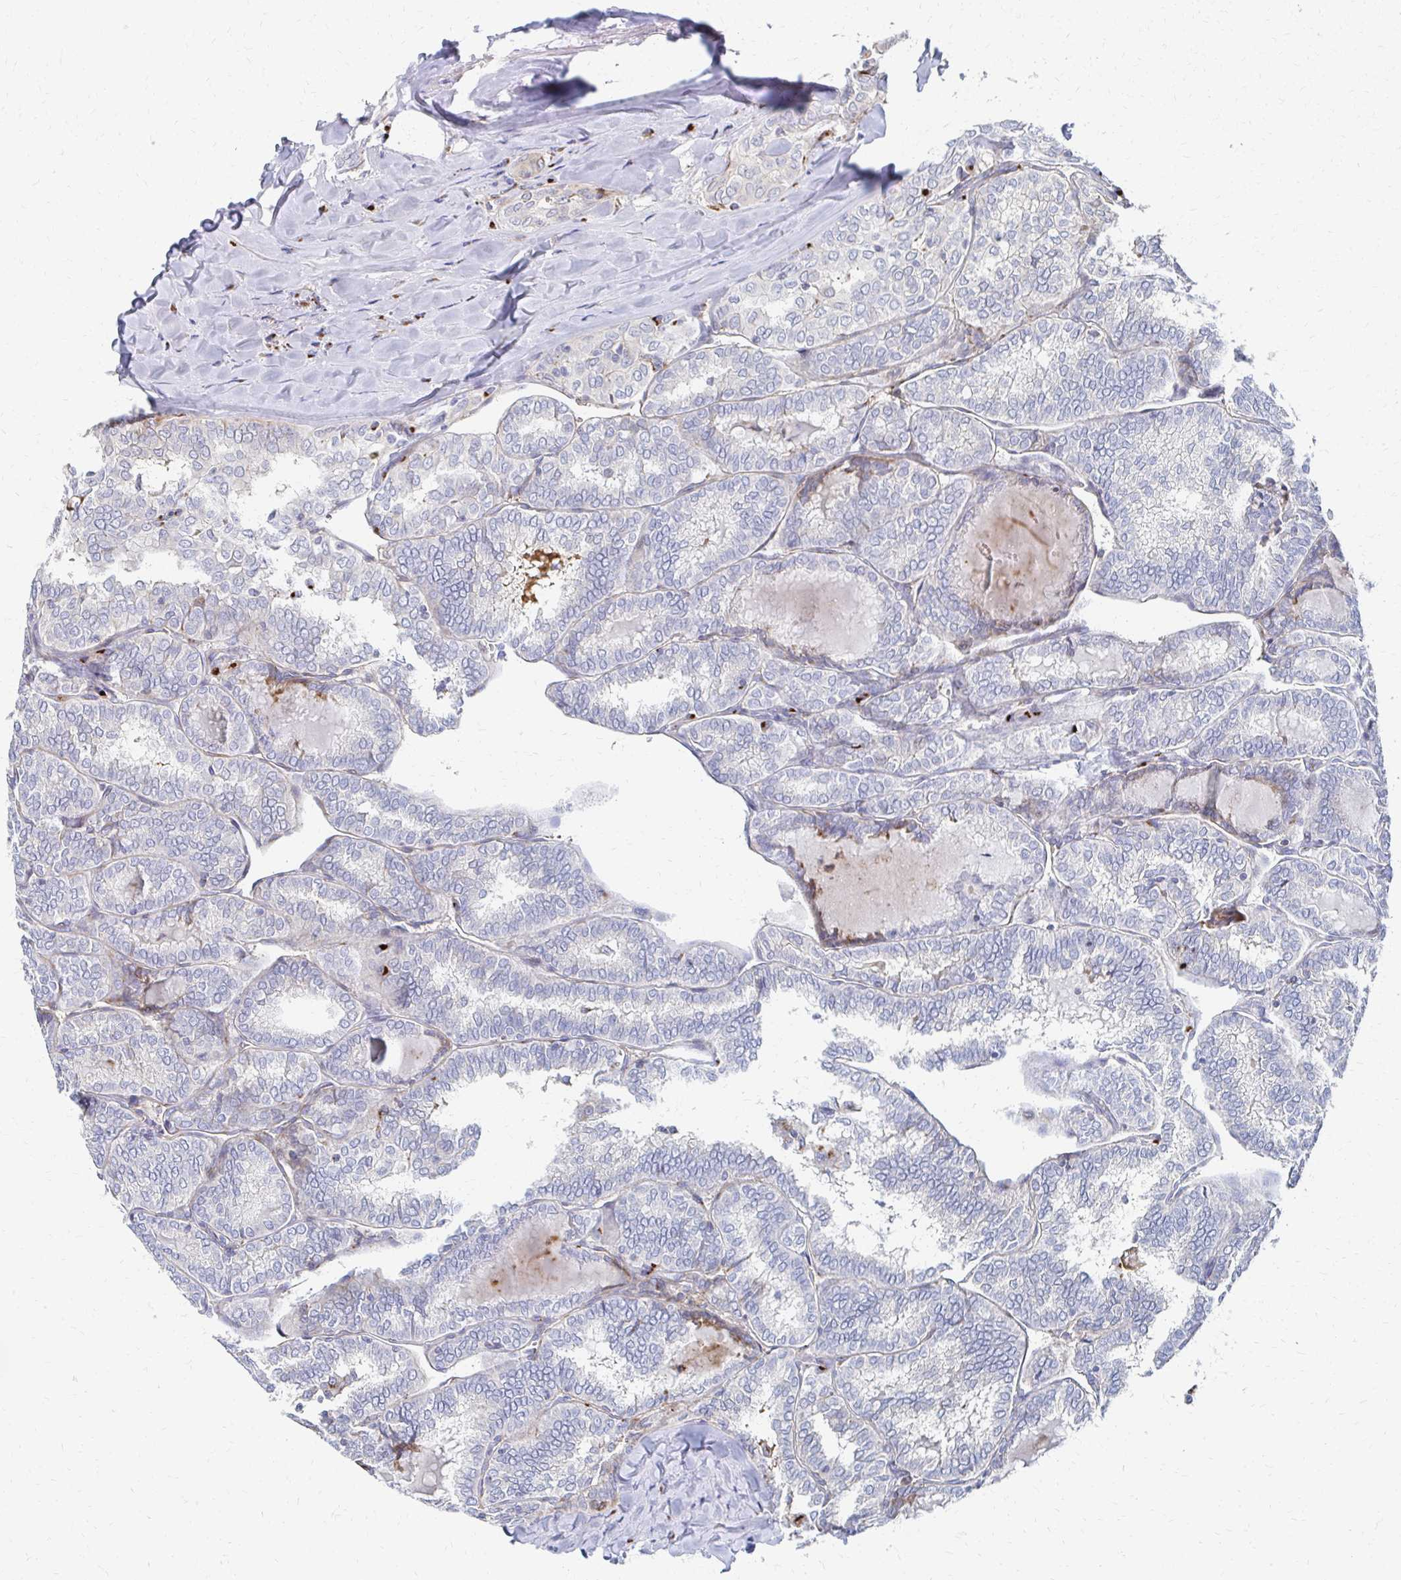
{"staining": {"intensity": "negative", "quantity": "none", "location": "none"}, "tissue": "thyroid cancer", "cell_type": "Tumor cells", "image_type": "cancer", "snomed": [{"axis": "morphology", "description": "Papillary adenocarcinoma, NOS"}, {"axis": "topography", "description": "Thyroid gland"}], "caption": "Immunohistochemistry photomicrograph of human papillary adenocarcinoma (thyroid) stained for a protein (brown), which exhibits no positivity in tumor cells.", "gene": "MAN1A1", "patient": {"sex": "female", "age": 30}}